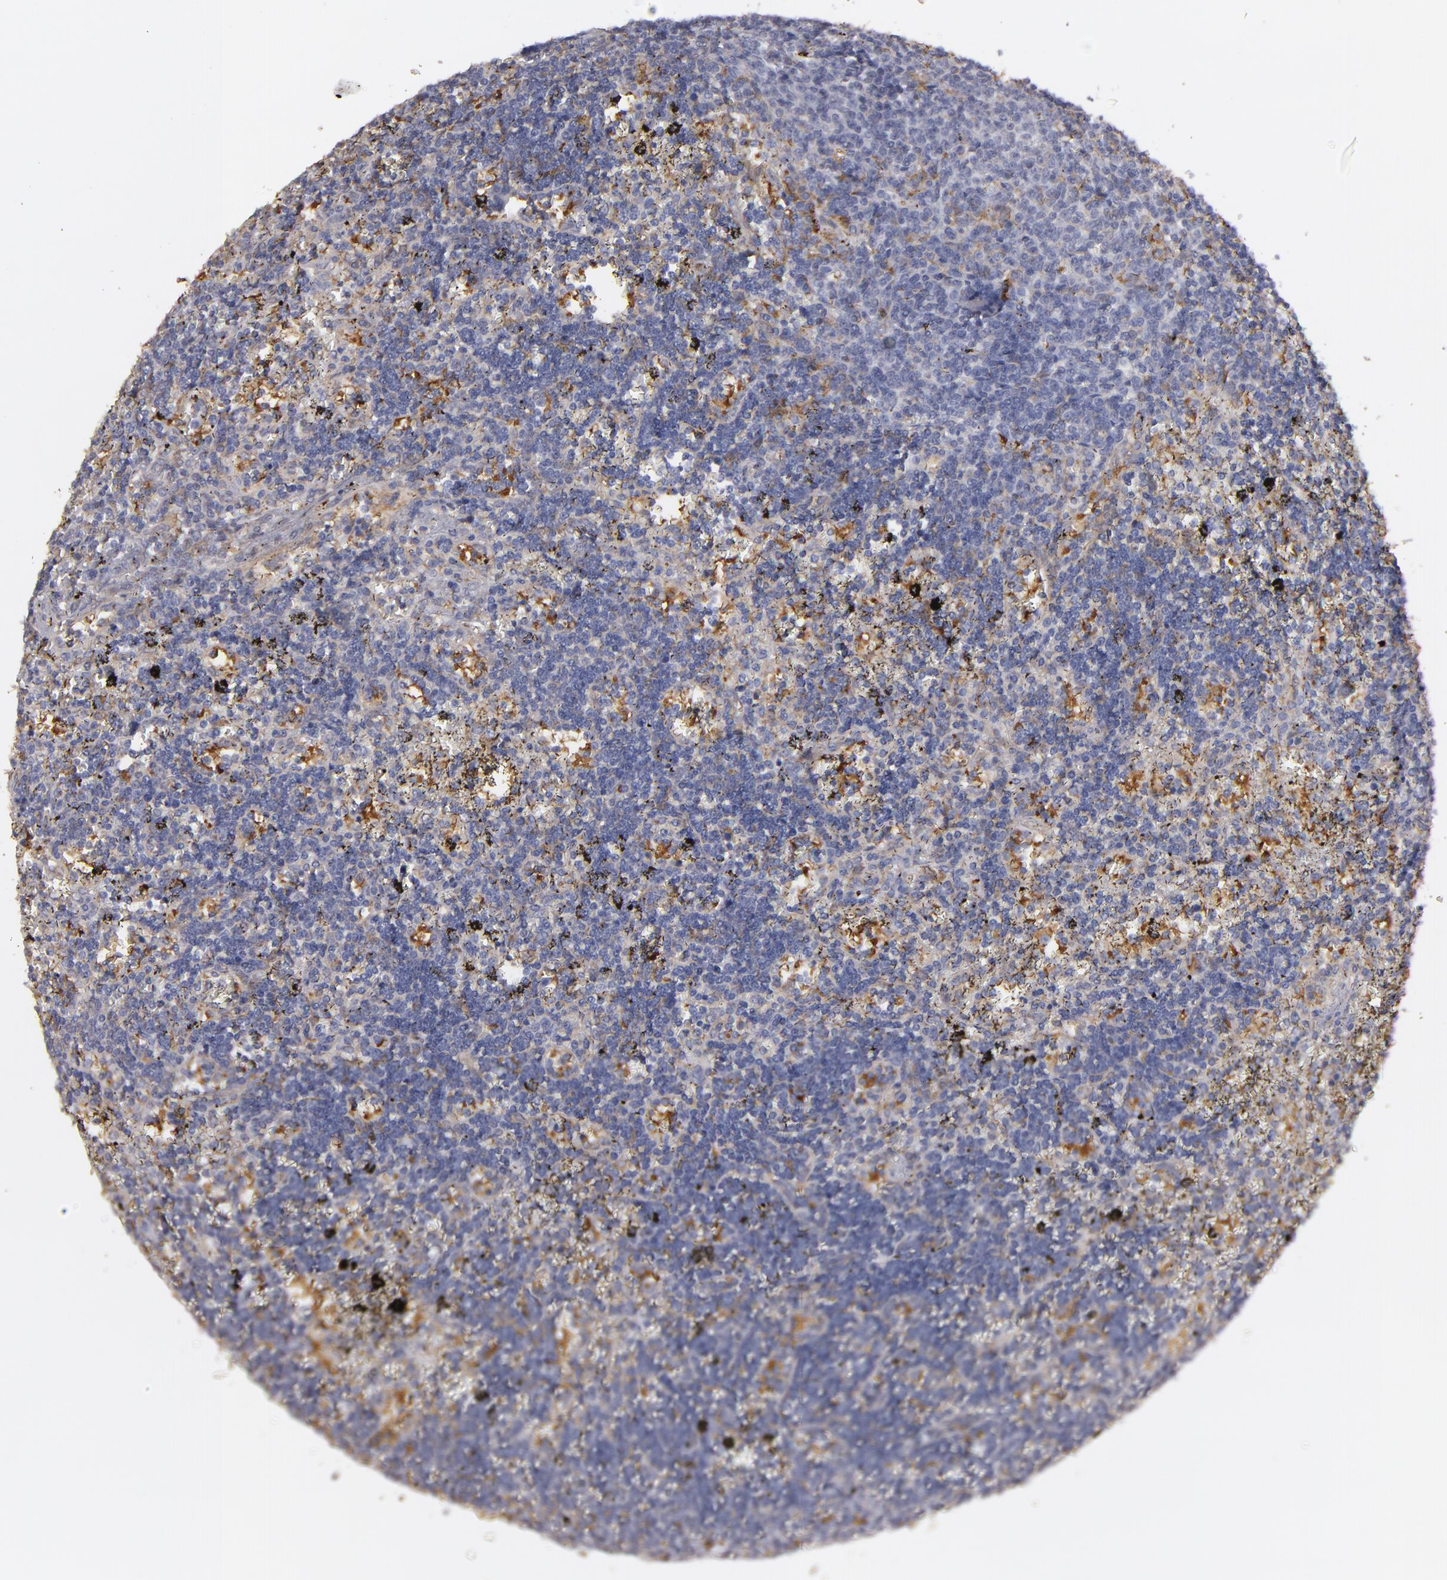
{"staining": {"intensity": "moderate", "quantity": "25%-75%", "location": "cytoplasmic/membranous"}, "tissue": "lymphoma", "cell_type": "Tumor cells", "image_type": "cancer", "snomed": [{"axis": "morphology", "description": "Malignant lymphoma, non-Hodgkin's type, Low grade"}, {"axis": "topography", "description": "Spleen"}], "caption": "This is an image of IHC staining of low-grade malignant lymphoma, non-Hodgkin's type, which shows moderate positivity in the cytoplasmic/membranous of tumor cells.", "gene": "SEMA3G", "patient": {"sex": "male", "age": 60}}